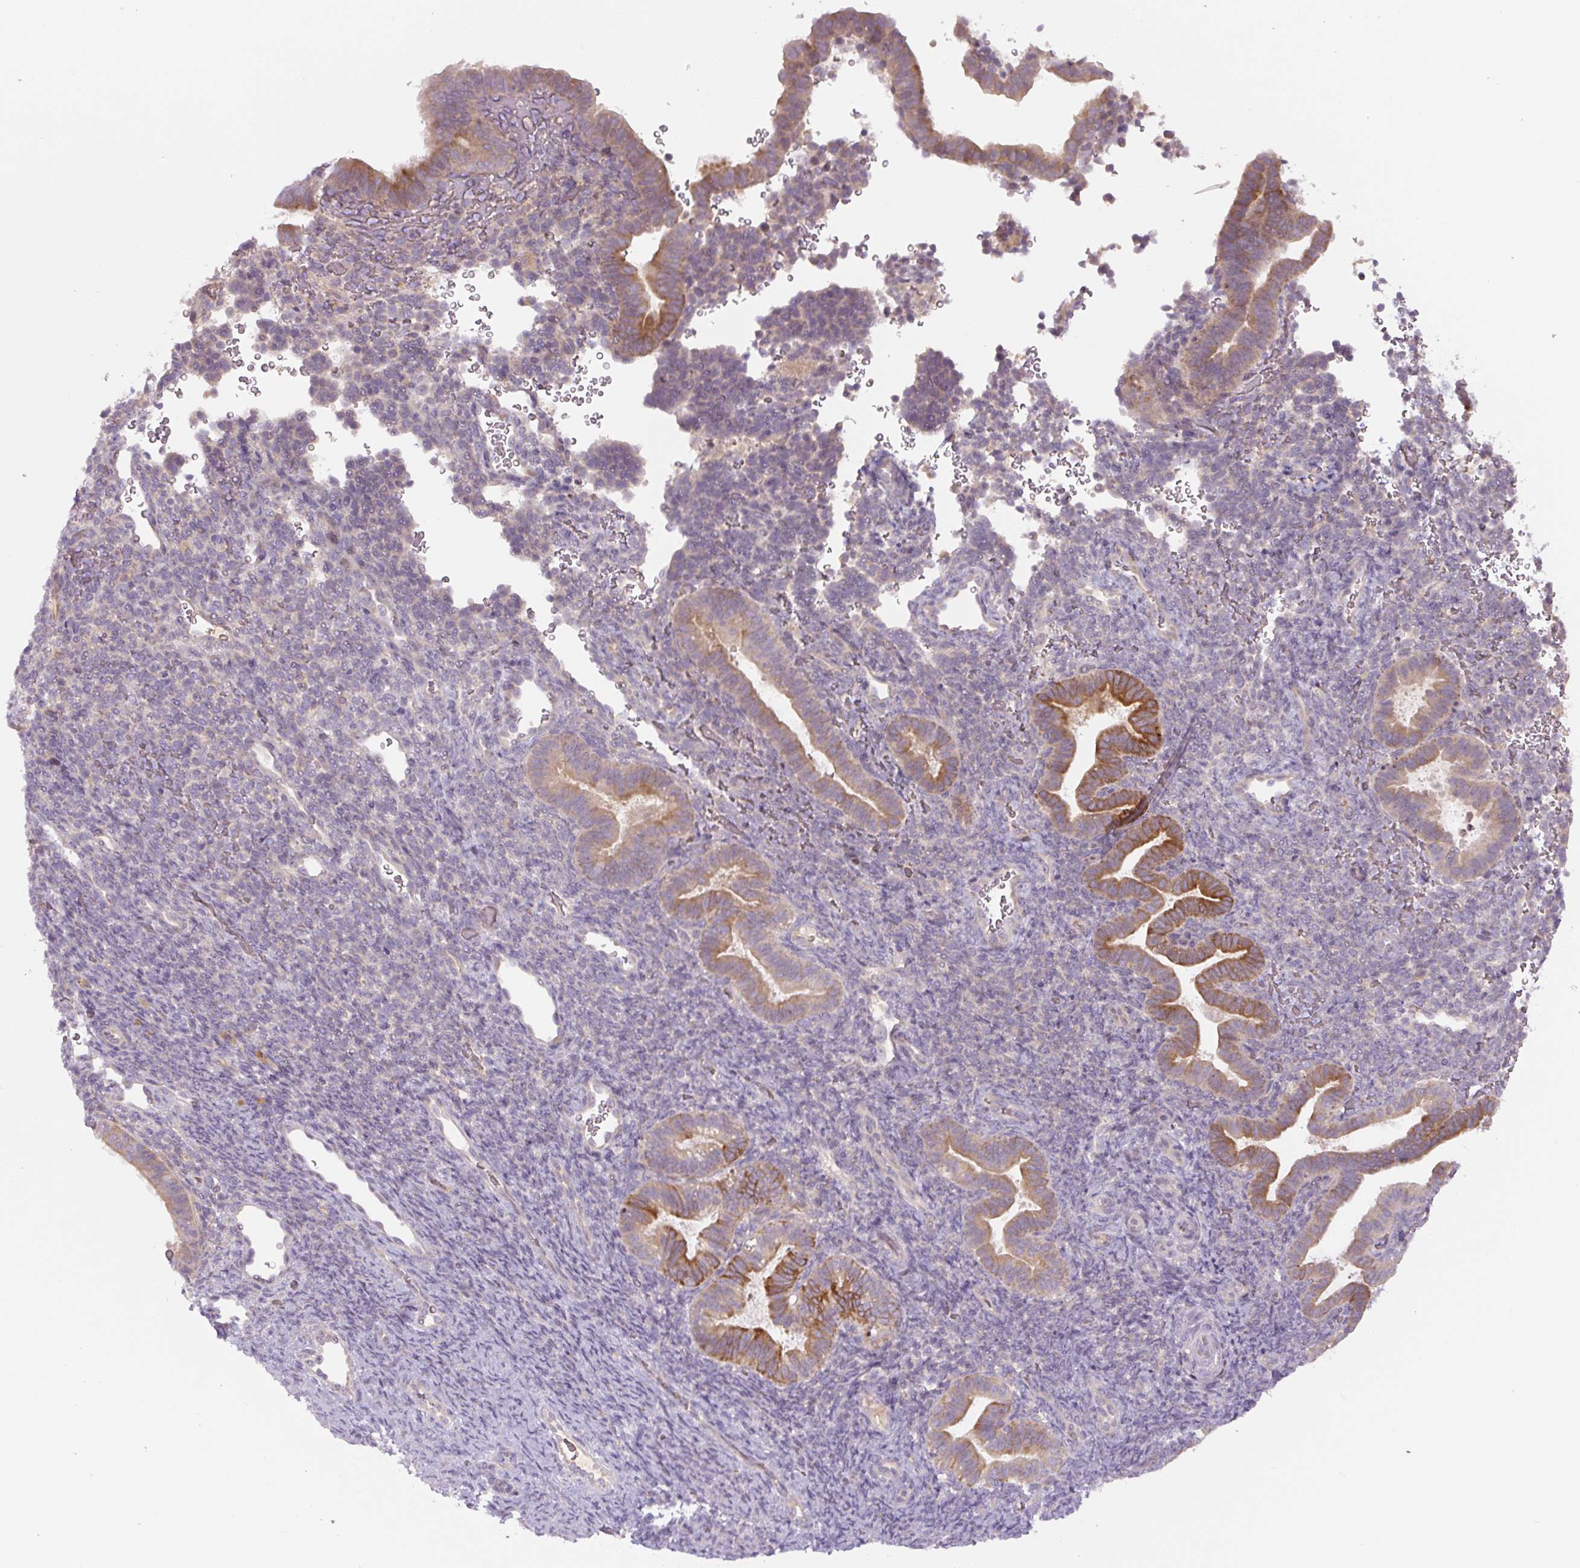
{"staining": {"intensity": "negative", "quantity": "none", "location": "none"}, "tissue": "endometrium", "cell_type": "Cells in endometrial stroma", "image_type": "normal", "snomed": [{"axis": "morphology", "description": "Normal tissue, NOS"}, {"axis": "topography", "description": "Endometrium"}], "caption": "Immunohistochemistry histopathology image of normal endometrium: human endometrium stained with DAB (3,3'-diaminobenzidine) displays no significant protein expression in cells in endometrial stroma.", "gene": "YIF1B", "patient": {"sex": "female", "age": 34}}